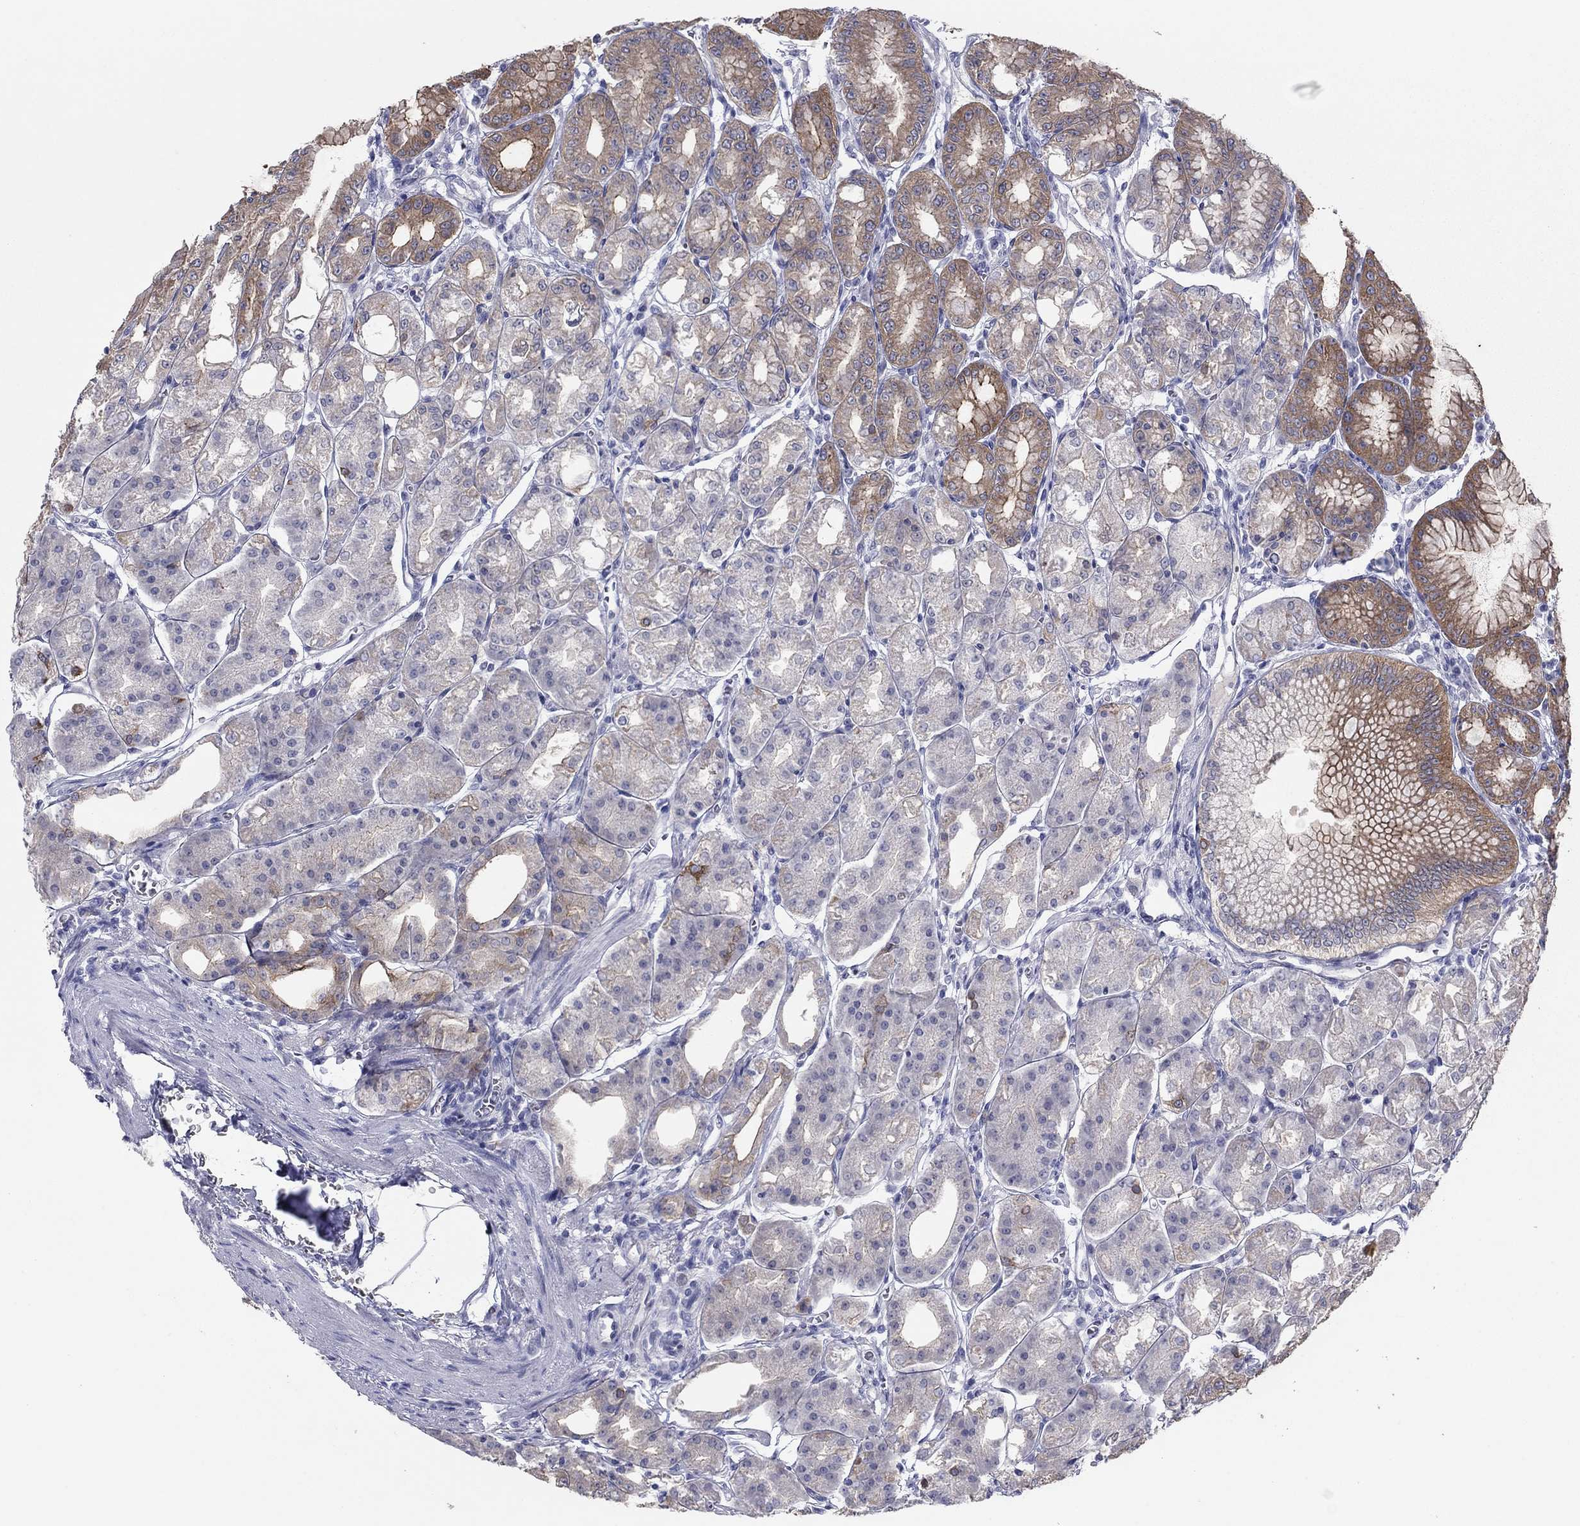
{"staining": {"intensity": "strong", "quantity": "<25%", "location": "cytoplasmic/membranous"}, "tissue": "stomach", "cell_type": "Glandular cells", "image_type": "normal", "snomed": [{"axis": "morphology", "description": "Normal tissue, NOS"}, {"axis": "topography", "description": "Stomach, lower"}], "caption": "A photomicrograph showing strong cytoplasmic/membranous staining in about <25% of glandular cells in normal stomach, as visualized by brown immunohistochemical staining.", "gene": "PLS1", "patient": {"sex": "male", "age": 71}}